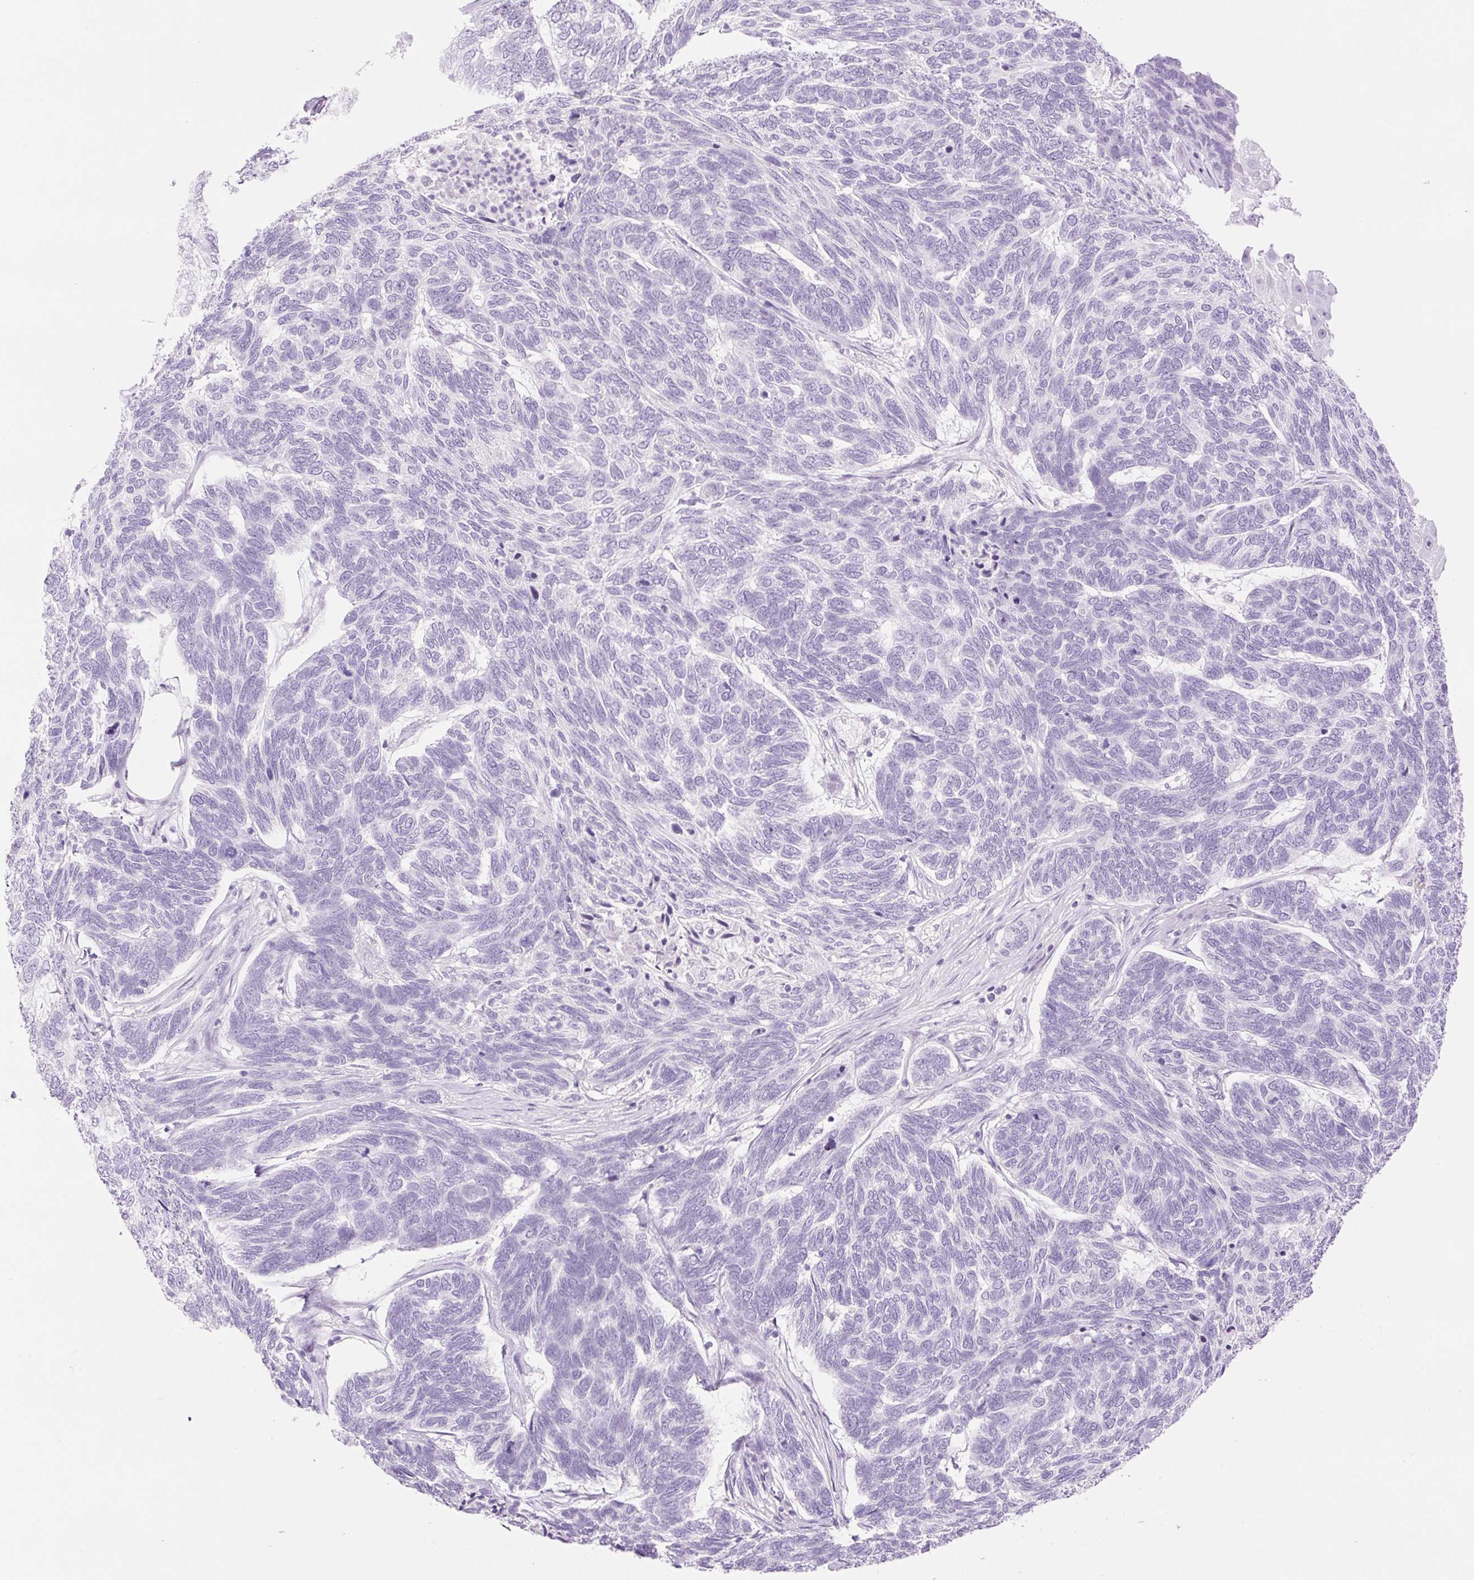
{"staining": {"intensity": "negative", "quantity": "none", "location": "none"}, "tissue": "skin cancer", "cell_type": "Tumor cells", "image_type": "cancer", "snomed": [{"axis": "morphology", "description": "Basal cell carcinoma"}, {"axis": "topography", "description": "Skin"}], "caption": "The micrograph shows no significant positivity in tumor cells of skin cancer (basal cell carcinoma). Nuclei are stained in blue.", "gene": "SP140L", "patient": {"sex": "female", "age": 65}}